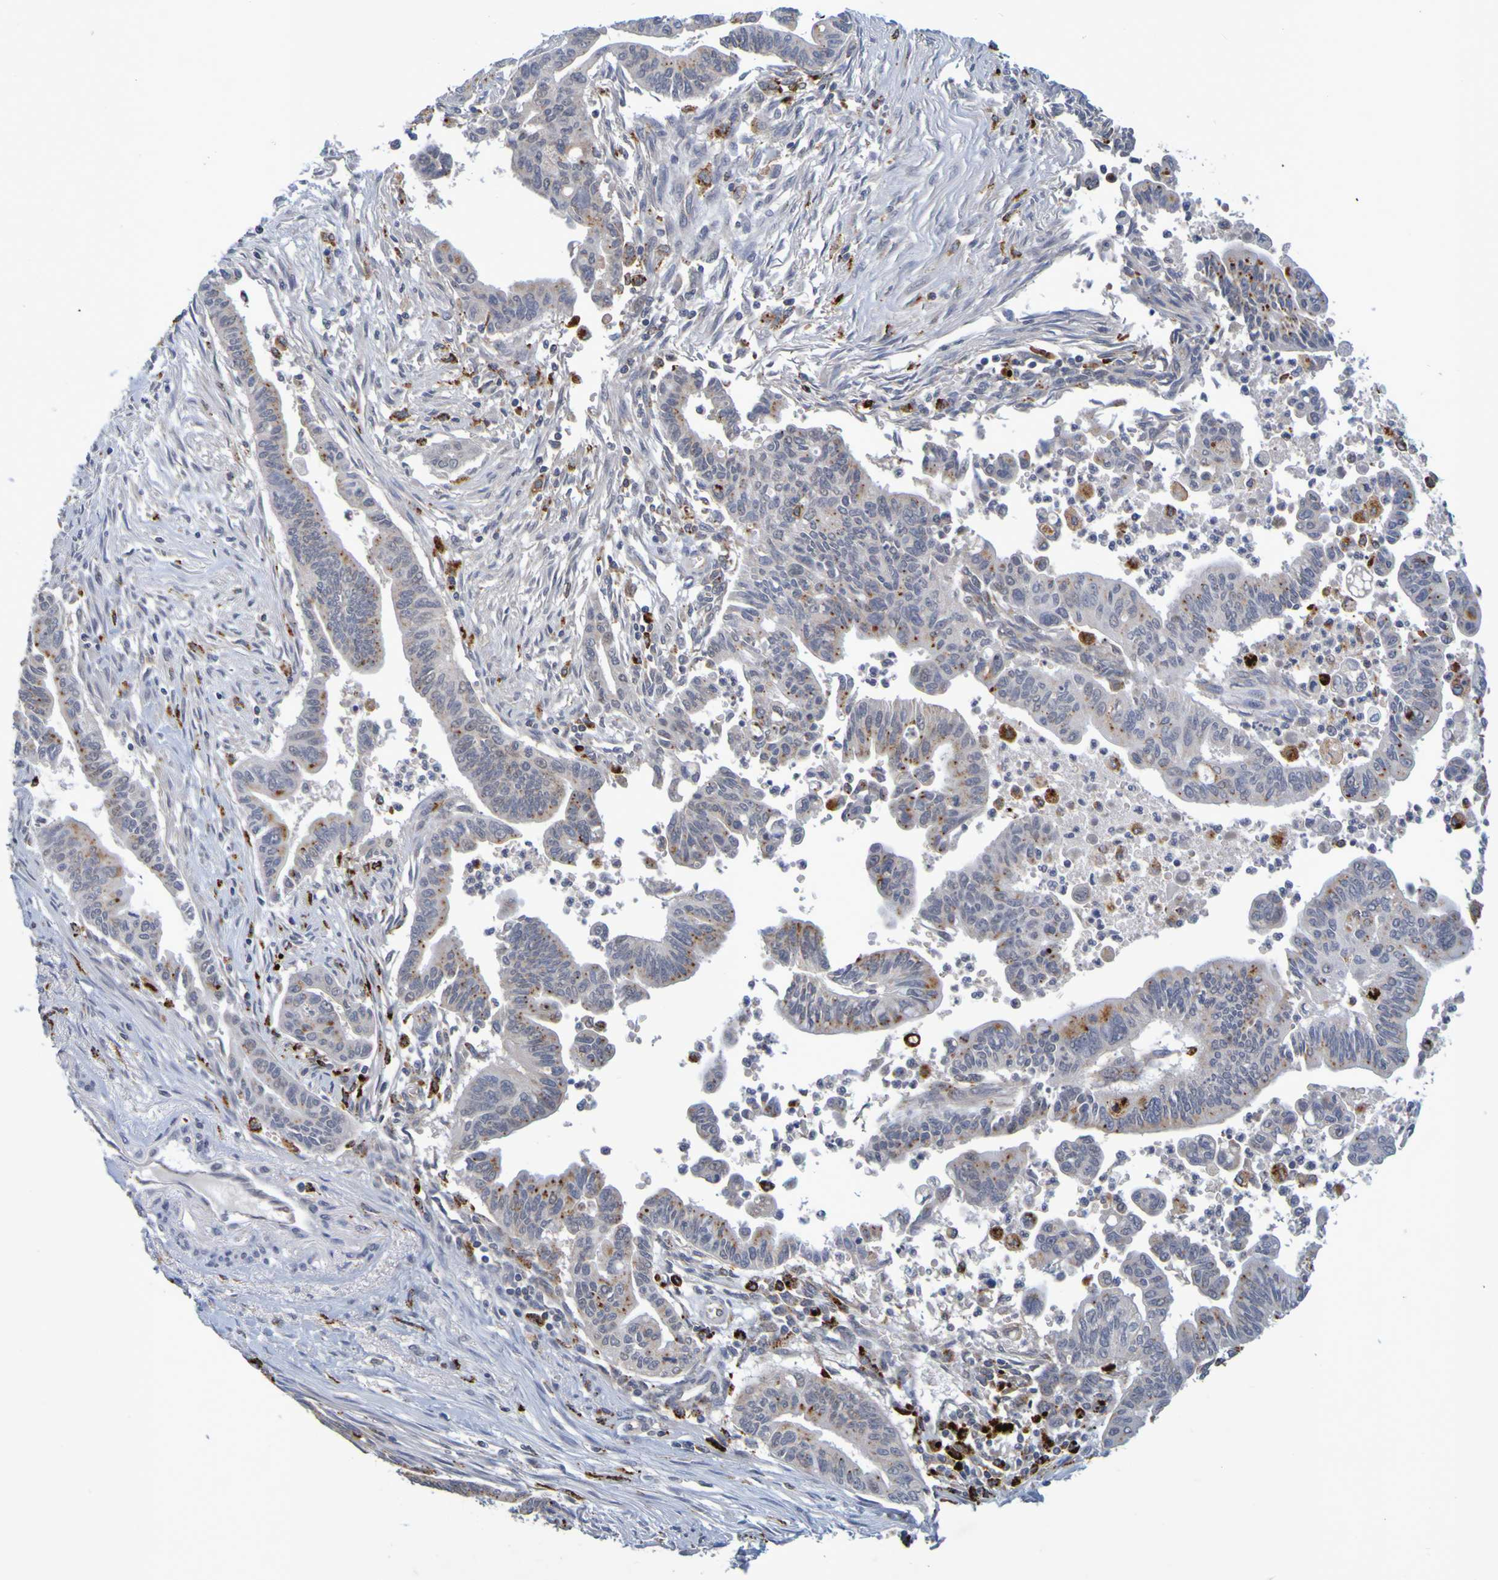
{"staining": {"intensity": "moderate", "quantity": "<25%", "location": "cytoplasmic/membranous"}, "tissue": "pancreatic cancer", "cell_type": "Tumor cells", "image_type": "cancer", "snomed": [{"axis": "morphology", "description": "Adenocarcinoma, NOS"}, {"axis": "topography", "description": "Pancreas"}], "caption": "Pancreatic cancer stained for a protein (brown) displays moderate cytoplasmic/membranous positive staining in approximately <25% of tumor cells.", "gene": "TPH1", "patient": {"sex": "male", "age": 70}}